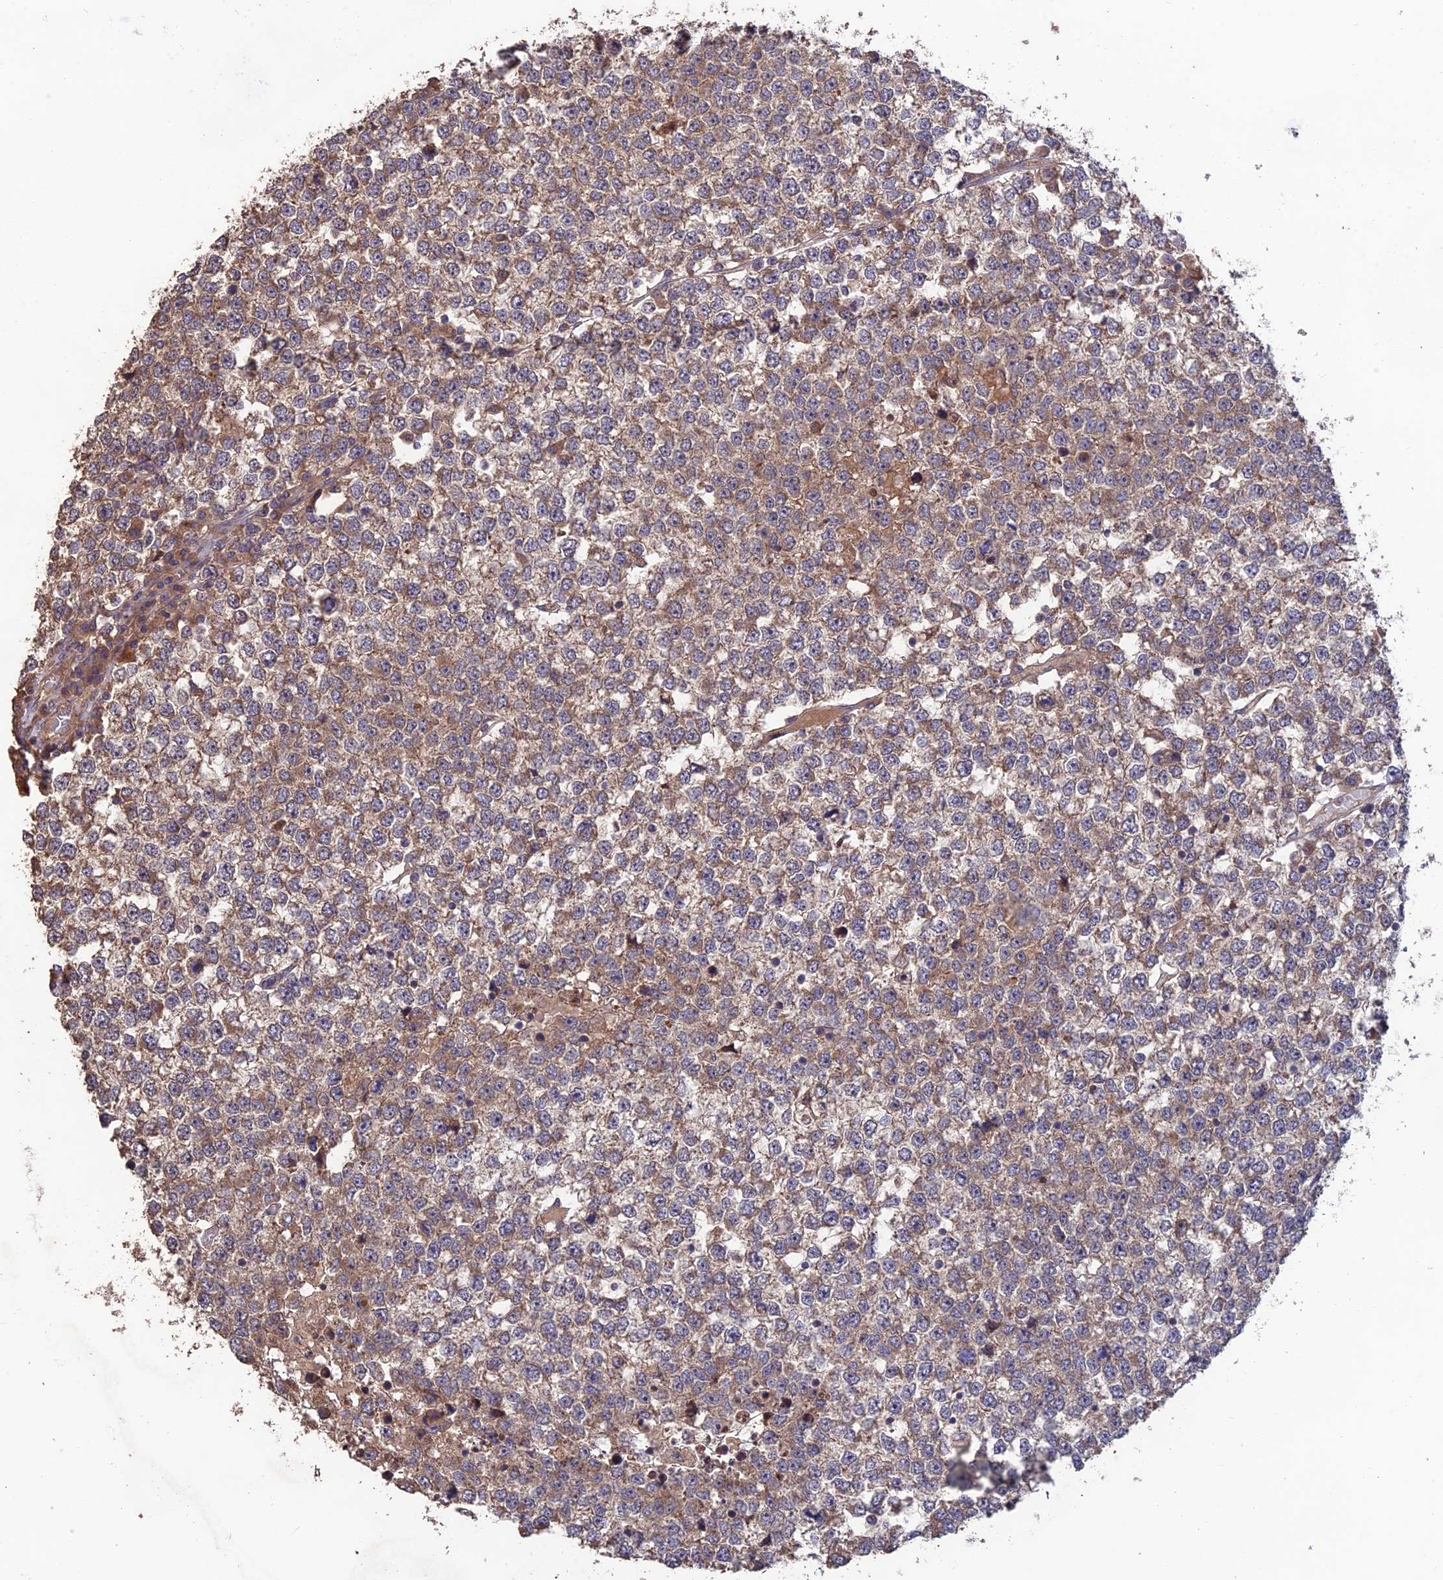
{"staining": {"intensity": "moderate", "quantity": ">75%", "location": "cytoplasmic/membranous"}, "tissue": "testis cancer", "cell_type": "Tumor cells", "image_type": "cancer", "snomed": [{"axis": "morphology", "description": "Seminoma, NOS"}, {"axis": "topography", "description": "Testis"}], "caption": "Protein expression analysis of testis cancer demonstrates moderate cytoplasmic/membranous expression in about >75% of tumor cells. (Stains: DAB (3,3'-diaminobenzidine) in brown, nuclei in blue, Microscopy: brightfield microscopy at high magnification).", "gene": "SHISA5", "patient": {"sex": "male", "age": 65}}